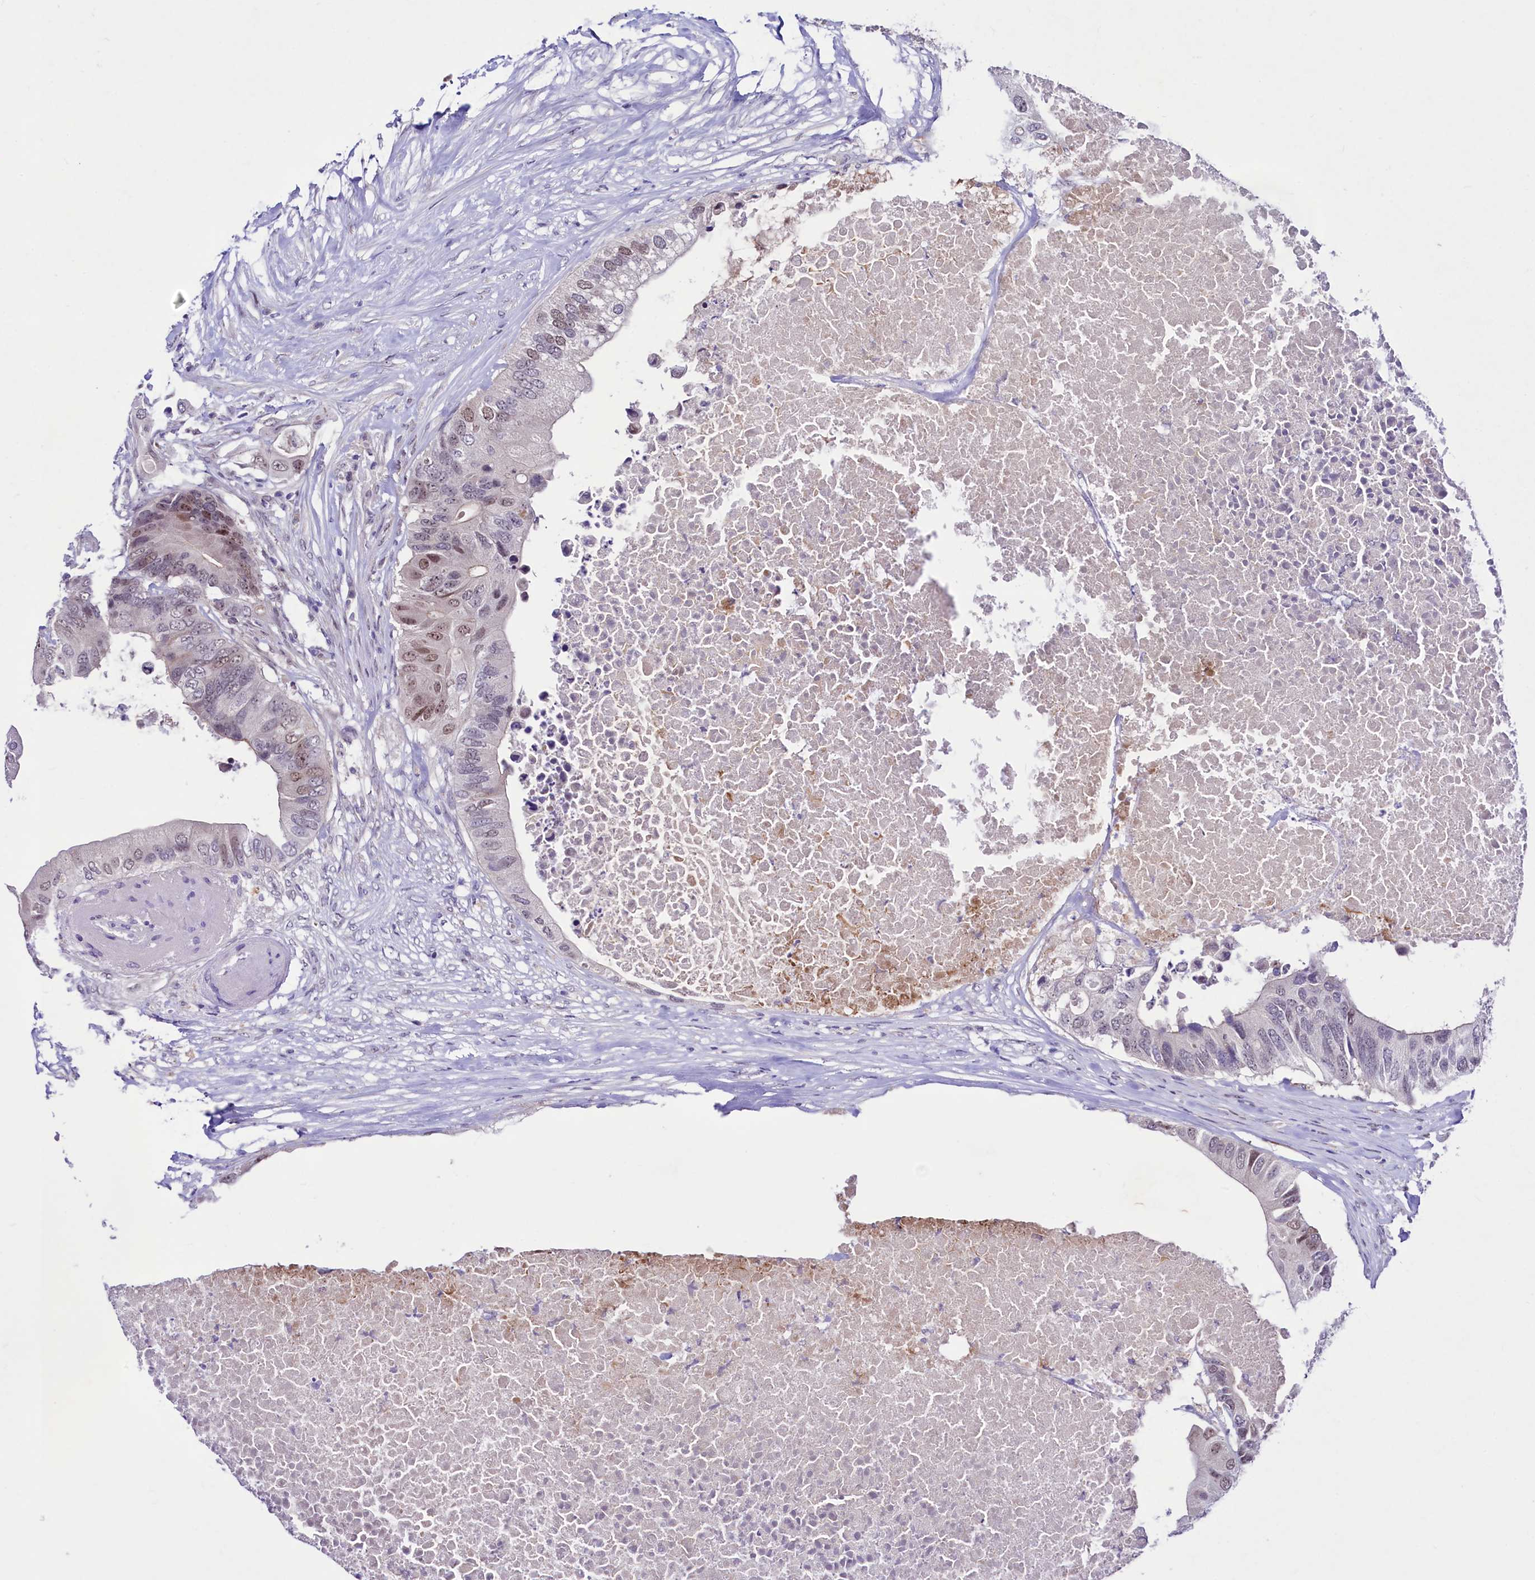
{"staining": {"intensity": "moderate", "quantity": "25%-75%", "location": "nuclear"}, "tissue": "colorectal cancer", "cell_type": "Tumor cells", "image_type": "cancer", "snomed": [{"axis": "morphology", "description": "Adenocarcinoma, NOS"}, {"axis": "topography", "description": "Colon"}], "caption": "High-magnification brightfield microscopy of colorectal cancer (adenocarcinoma) stained with DAB (brown) and counterstained with hematoxylin (blue). tumor cells exhibit moderate nuclear staining is present in about25%-75% of cells.", "gene": "LEUTX", "patient": {"sex": "male", "age": 71}}